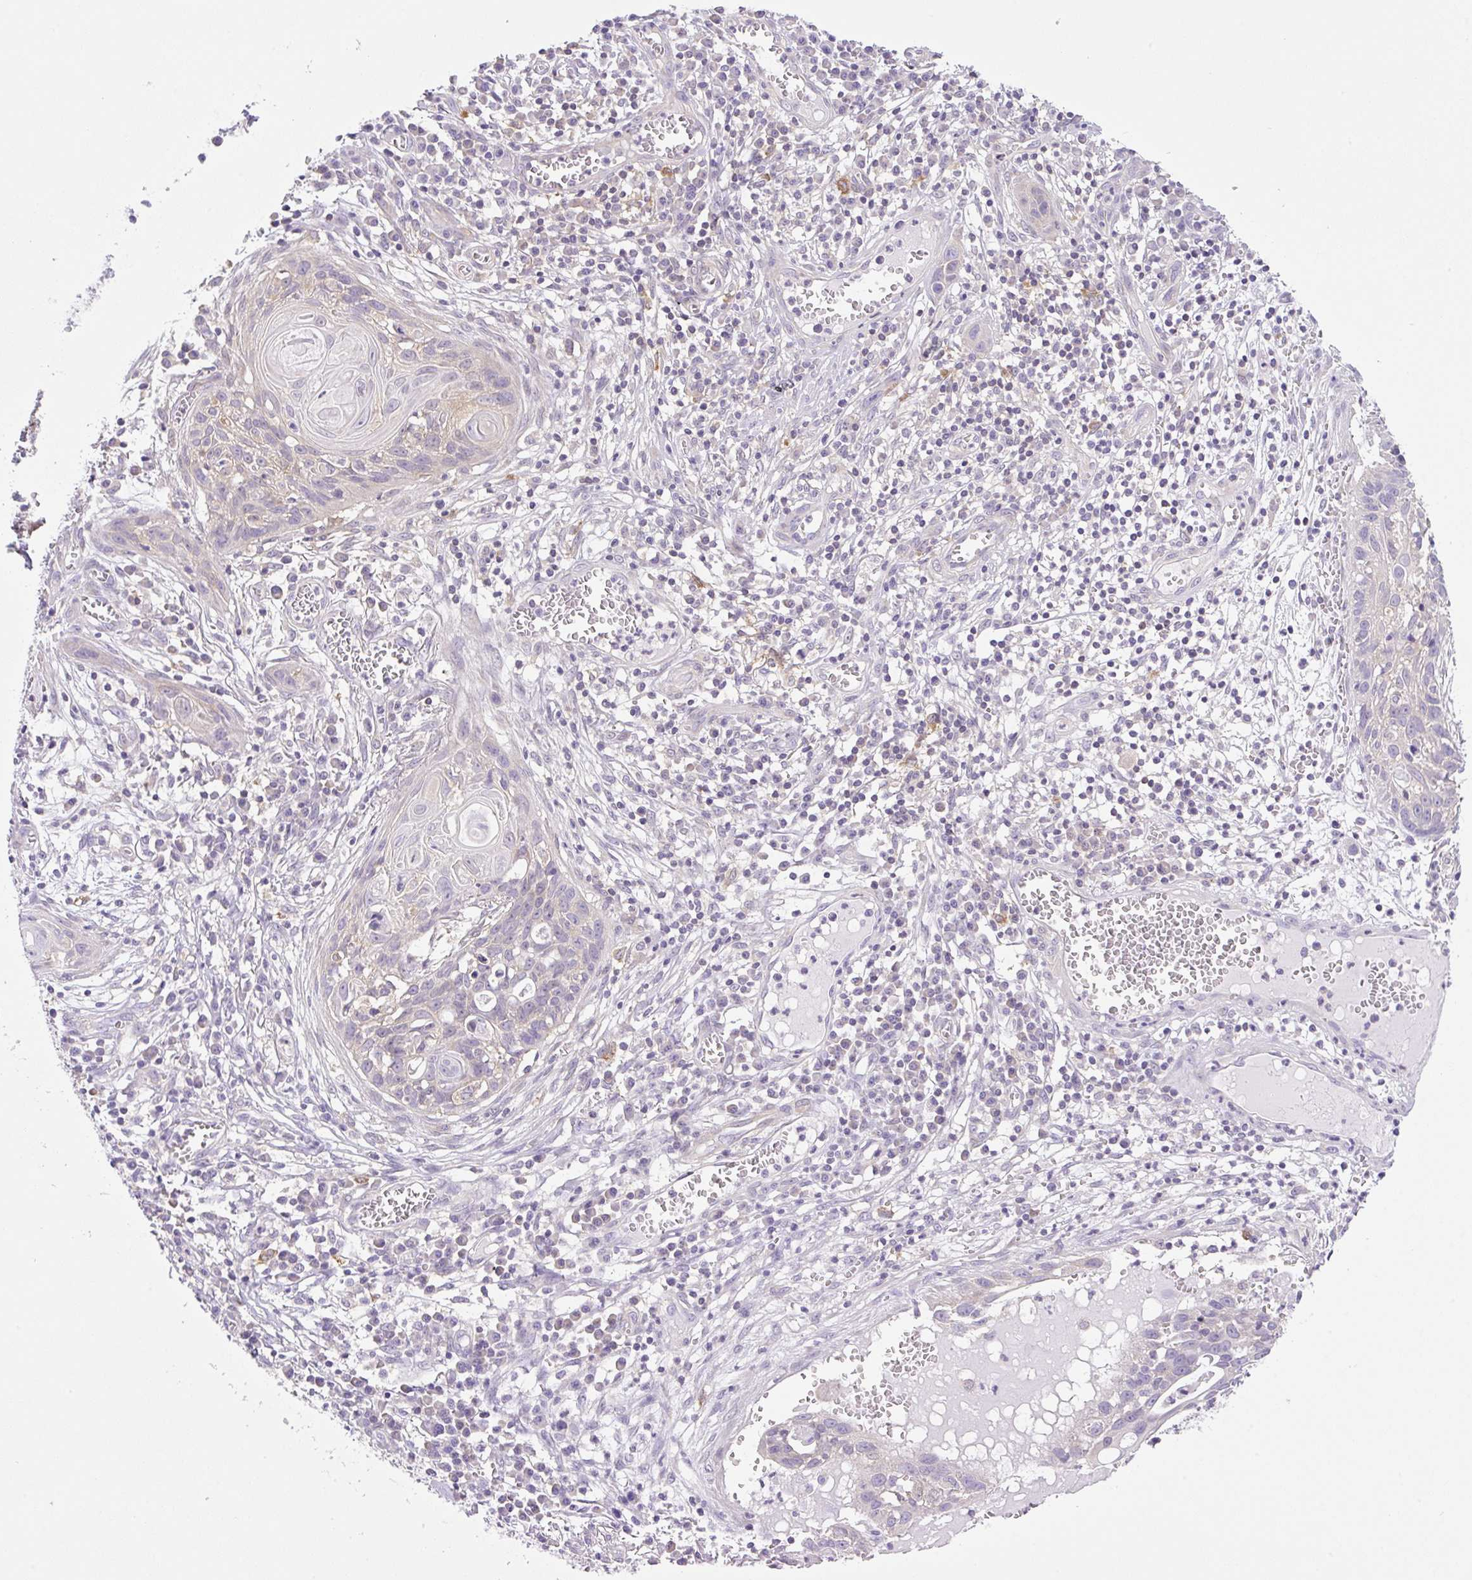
{"staining": {"intensity": "weak", "quantity": "<25%", "location": "cytoplasmic/membranous"}, "tissue": "skin cancer", "cell_type": "Tumor cells", "image_type": "cancer", "snomed": [{"axis": "morphology", "description": "Squamous cell carcinoma, NOS"}, {"axis": "topography", "description": "Skin"}, {"axis": "topography", "description": "Vulva"}], "caption": "DAB (3,3'-diaminobenzidine) immunohistochemical staining of human skin cancer (squamous cell carcinoma) shows no significant expression in tumor cells. The staining was performed using DAB (3,3'-diaminobenzidine) to visualize the protein expression in brown, while the nuclei were stained in blue with hematoxylin (Magnification: 20x).", "gene": "CAMK2B", "patient": {"sex": "female", "age": 83}}